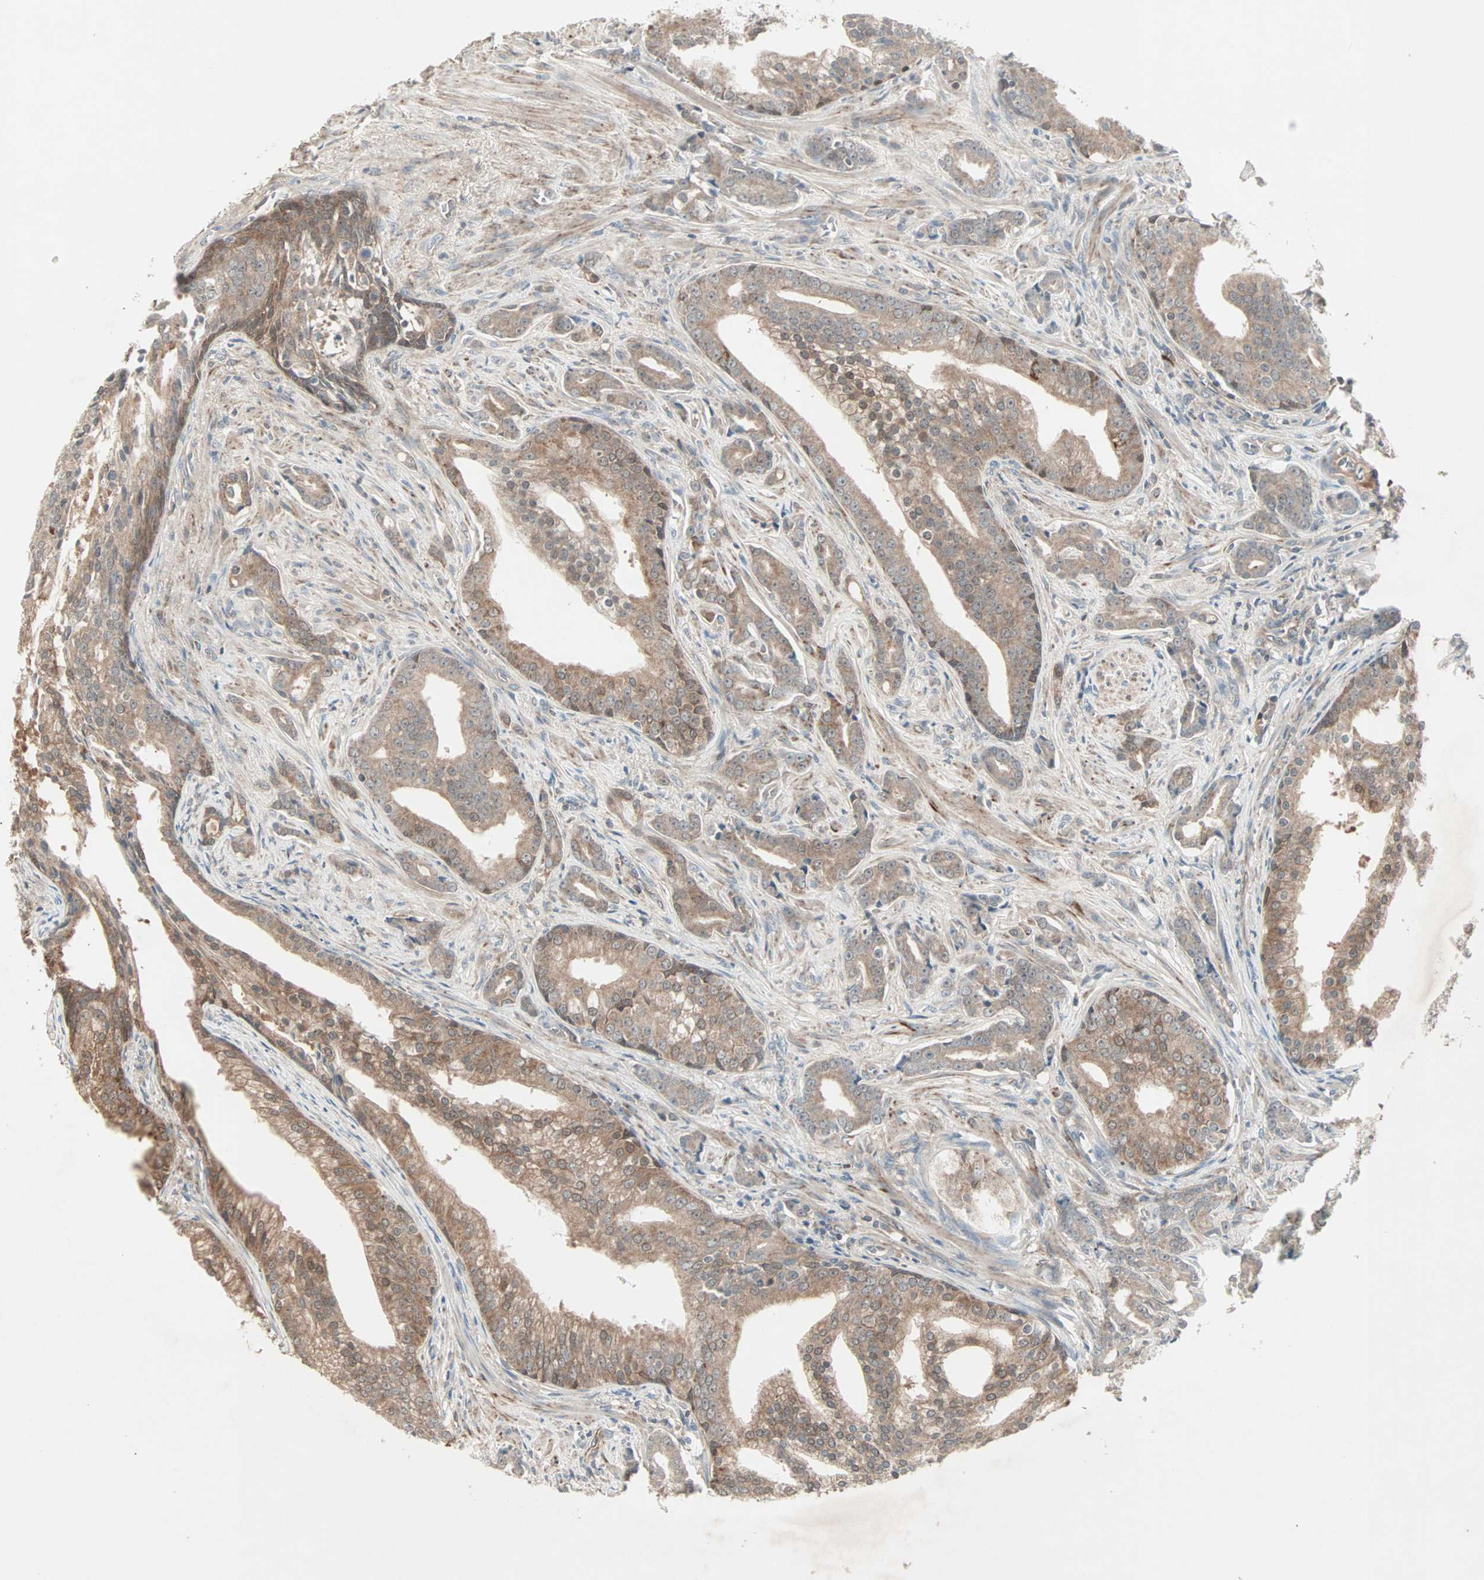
{"staining": {"intensity": "moderate", "quantity": ">75%", "location": "cytoplasmic/membranous"}, "tissue": "prostate cancer", "cell_type": "Tumor cells", "image_type": "cancer", "snomed": [{"axis": "morphology", "description": "Adenocarcinoma, Low grade"}, {"axis": "topography", "description": "Prostate"}], "caption": "This is an image of IHC staining of adenocarcinoma (low-grade) (prostate), which shows moderate staining in the cytoplasmic/membranous of tumor cells.", "gene": "JMJD7-PLA2G4B", "patient": {"sex": "male", "age": 58}}